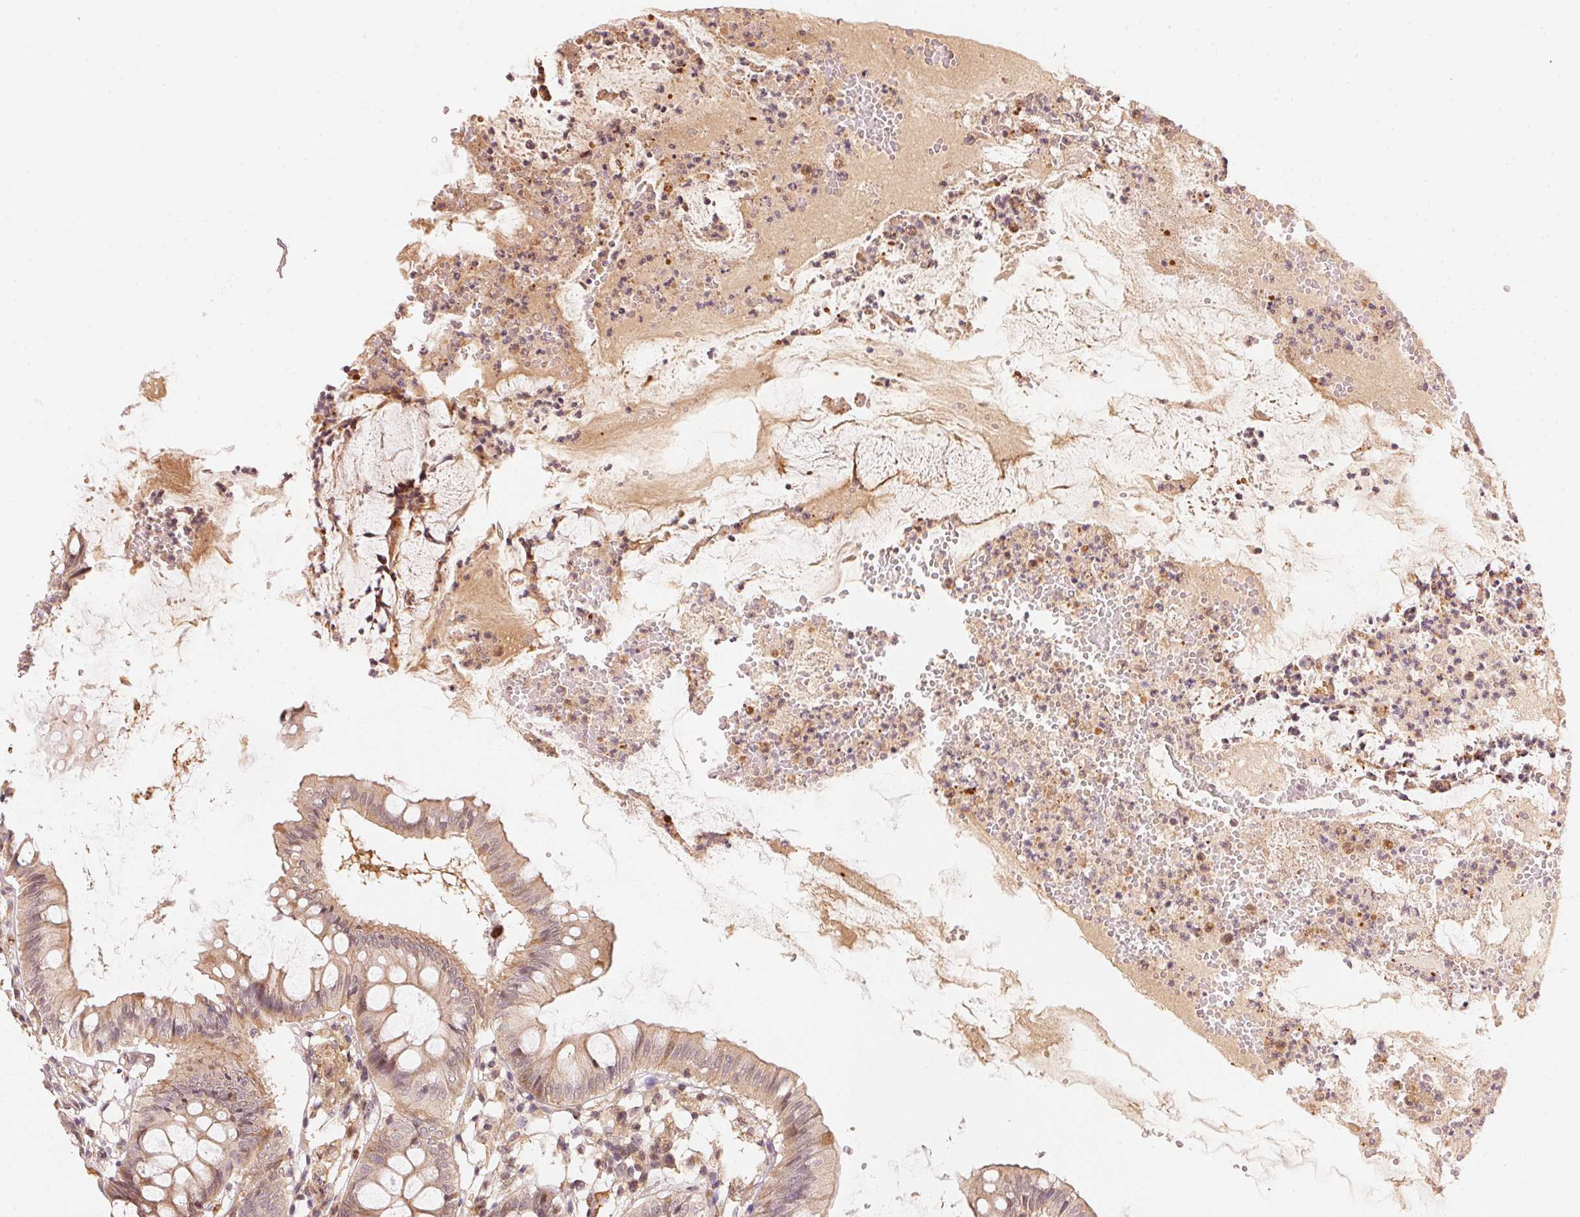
{"staining": {"intensity": "weak", "quantity": "25%-75%", "location": "cytoplasmic/membranous"}, "tissue": "colon", "cell_type": "Endothelial cells", "image_type": "normal", "snomed": [{"axis": "morphology", "description": "Normal tissue, NOS"}, {"axis": "topography", "description": "Colon"}], "caption": "IHC histopathology image of normal colon stained for a protein (brown), which shows low levels of weak cytoplasmic/membranous positivity in about 25%-75% of endothelial cells.", "gene": "PRKN", "patient": {"sex": "female", "age": 84}}